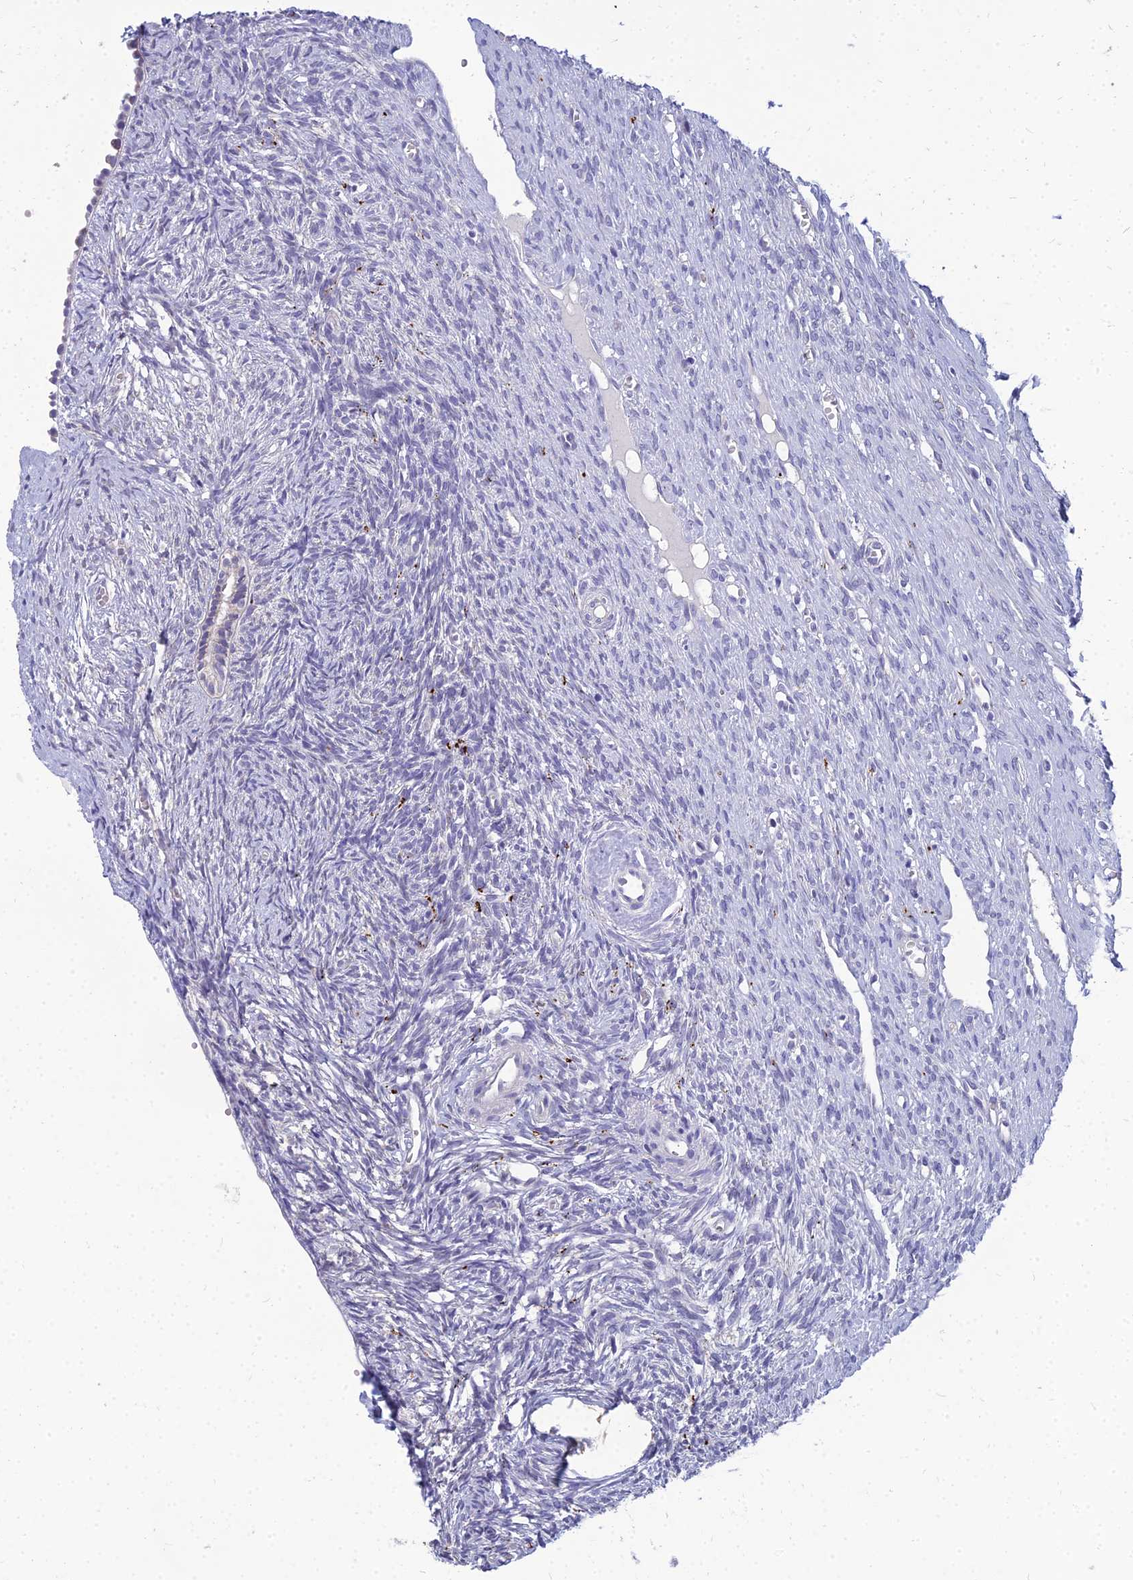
{"staining": {"intensity": "negative", "quantity": "none", "location": "none"}, "tissue": "ovary", "cell_type": "Ovarian stroma cells", "image_type": "normal", "snomed": [{"axis": "morphology", "description": "Normal tissue, NOS"}, {"axis": "topography", "description": "Ovary"}], "caption": "Immunohistochemistry of unremarkable human ovary reveals no expression in ovarian stroma cells. (Brightfield microscopy of DAB (3,3'-diaminobenzidine) immunohistochemistry at high magnification).", "gene": "NPY", "patient": {"sex": "female", "age": 51}}